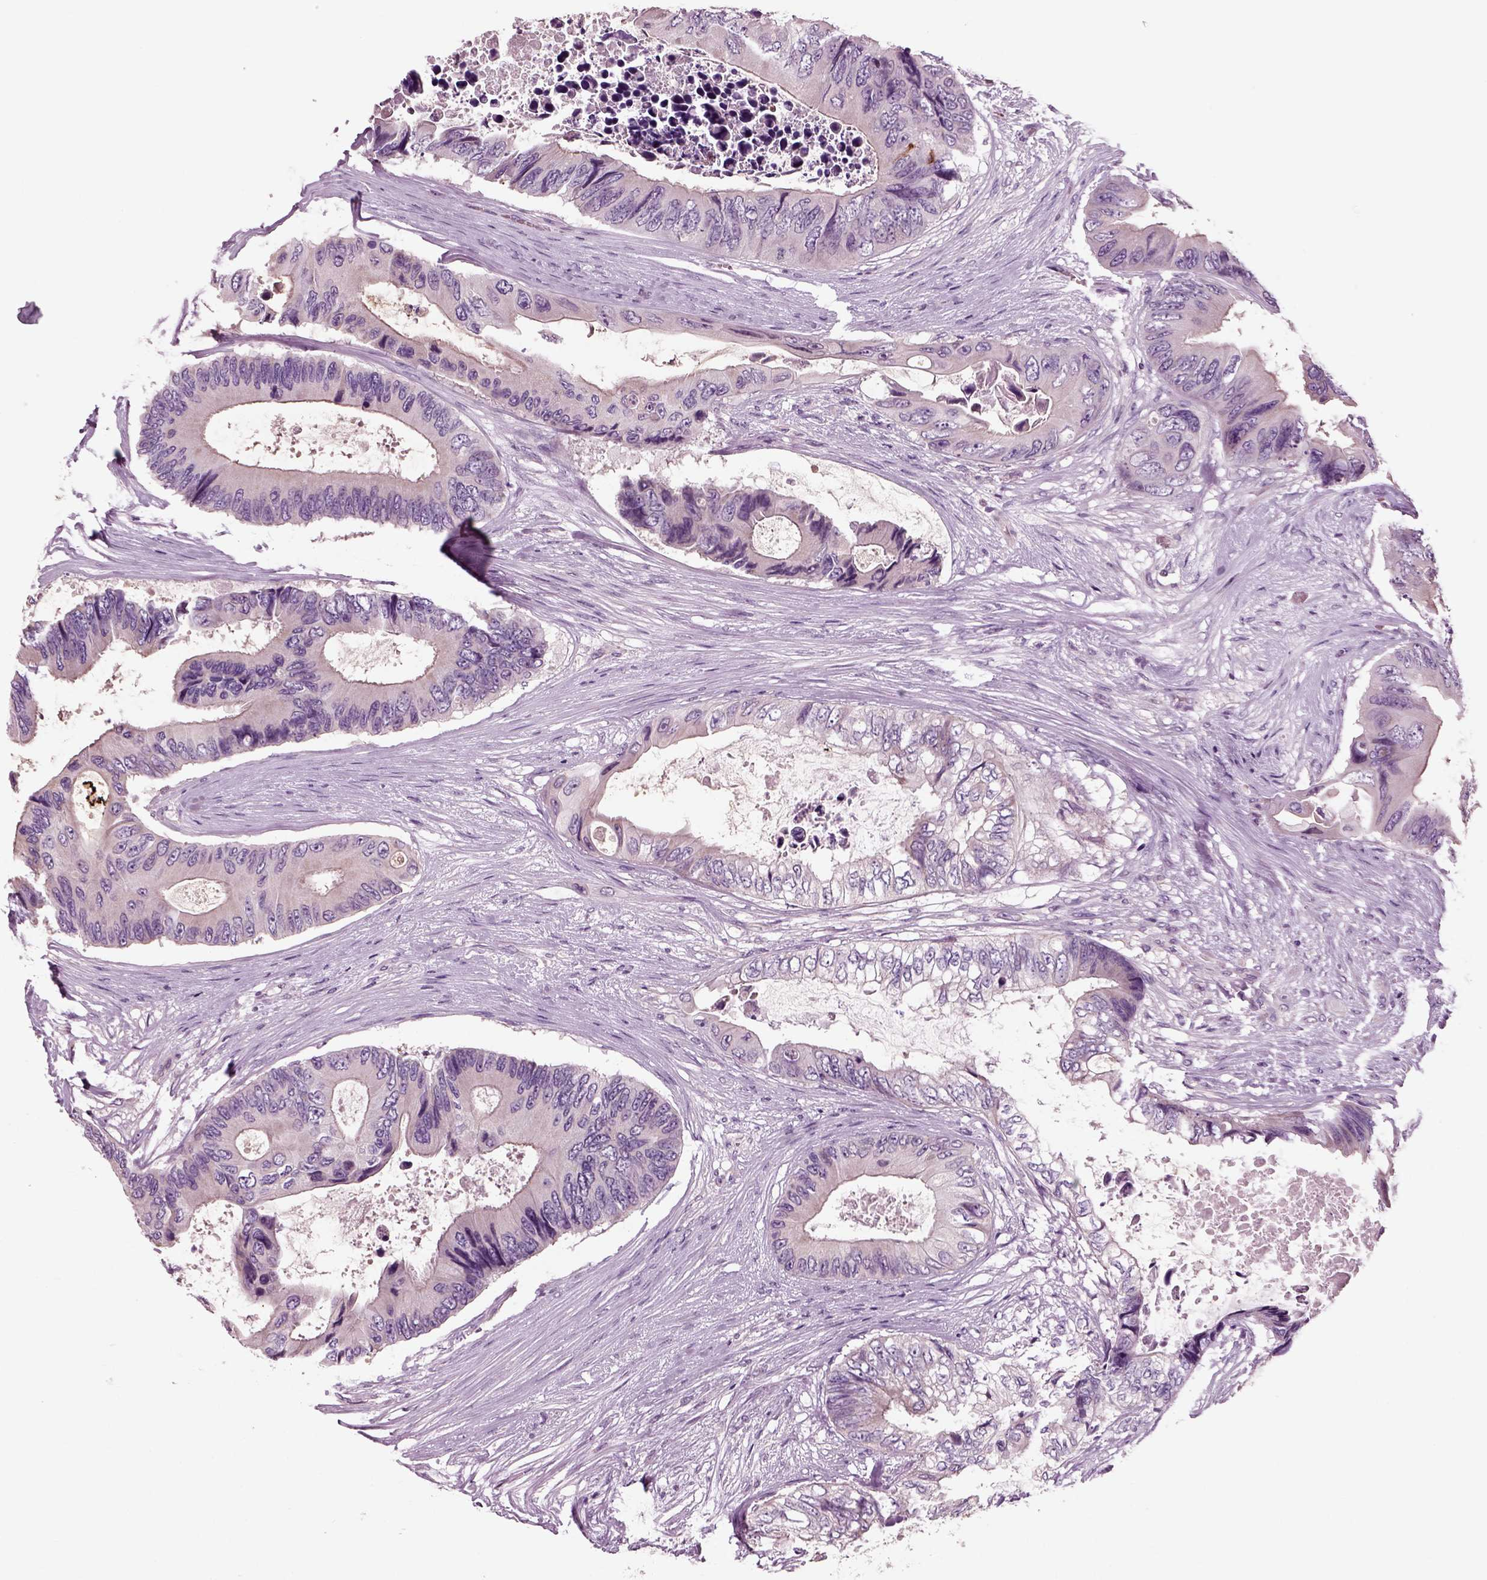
{"staining": {"intensity": "negative", "quantity": "none", "location": "none"}, "tissue": "colorectal cancer", "cell_type": "Tumor cells", "image_type": "cancer", "snomed": [{"axis": "morphology", "description": "Adenocarcinoma, NOS"}, {"axis": "topography", "description": "Rectum"}], "caption": "An image of human colorectal cancer (adenocarcinoma) is negative for staining in tumor cells.", "gene": "CHGB", "patient": {"sex": "male", "age": 63}}